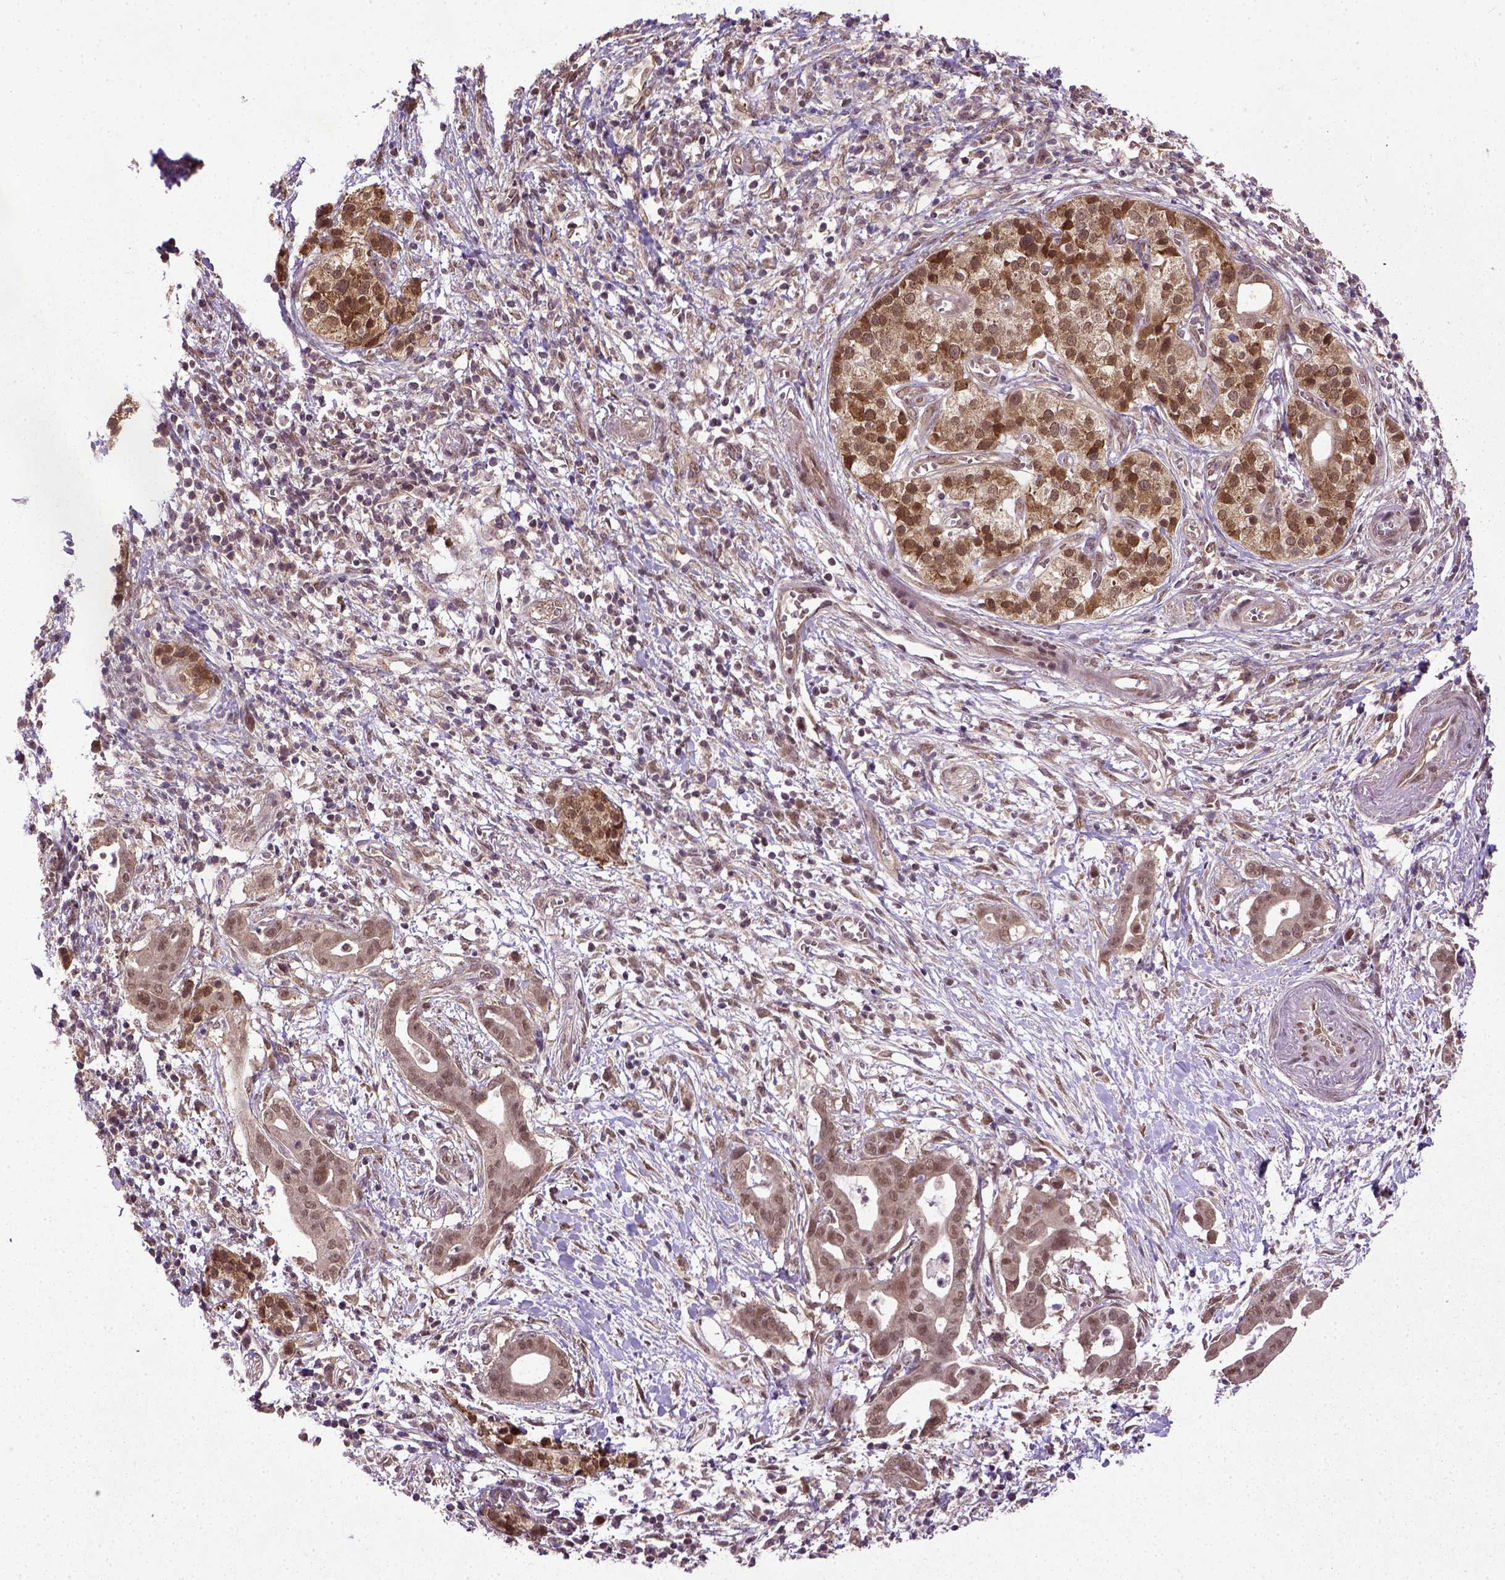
{"staining": {"intensity": "moderate", "quantity": ">75%", "location": "cytoplasmic/membranous,nuclear"}, "tissue": "pancreatic cancer", "cell_type": "Tumor cells", "image_type": "cancer", "snomed": [{"axis": "morphology", "description": "Adenocarcinoma, NOS"}, {"axis": "topography", "description": "Pancreas"}], "caption": "The histopathology image reveals staining of pancreatic cancer, revealing moderate cytoplasmic/membranous and nuclear protein positivity (brown color) within tumor cells.", "gene": "UBA3", "patient": {"sex": "male", "age": 61}}